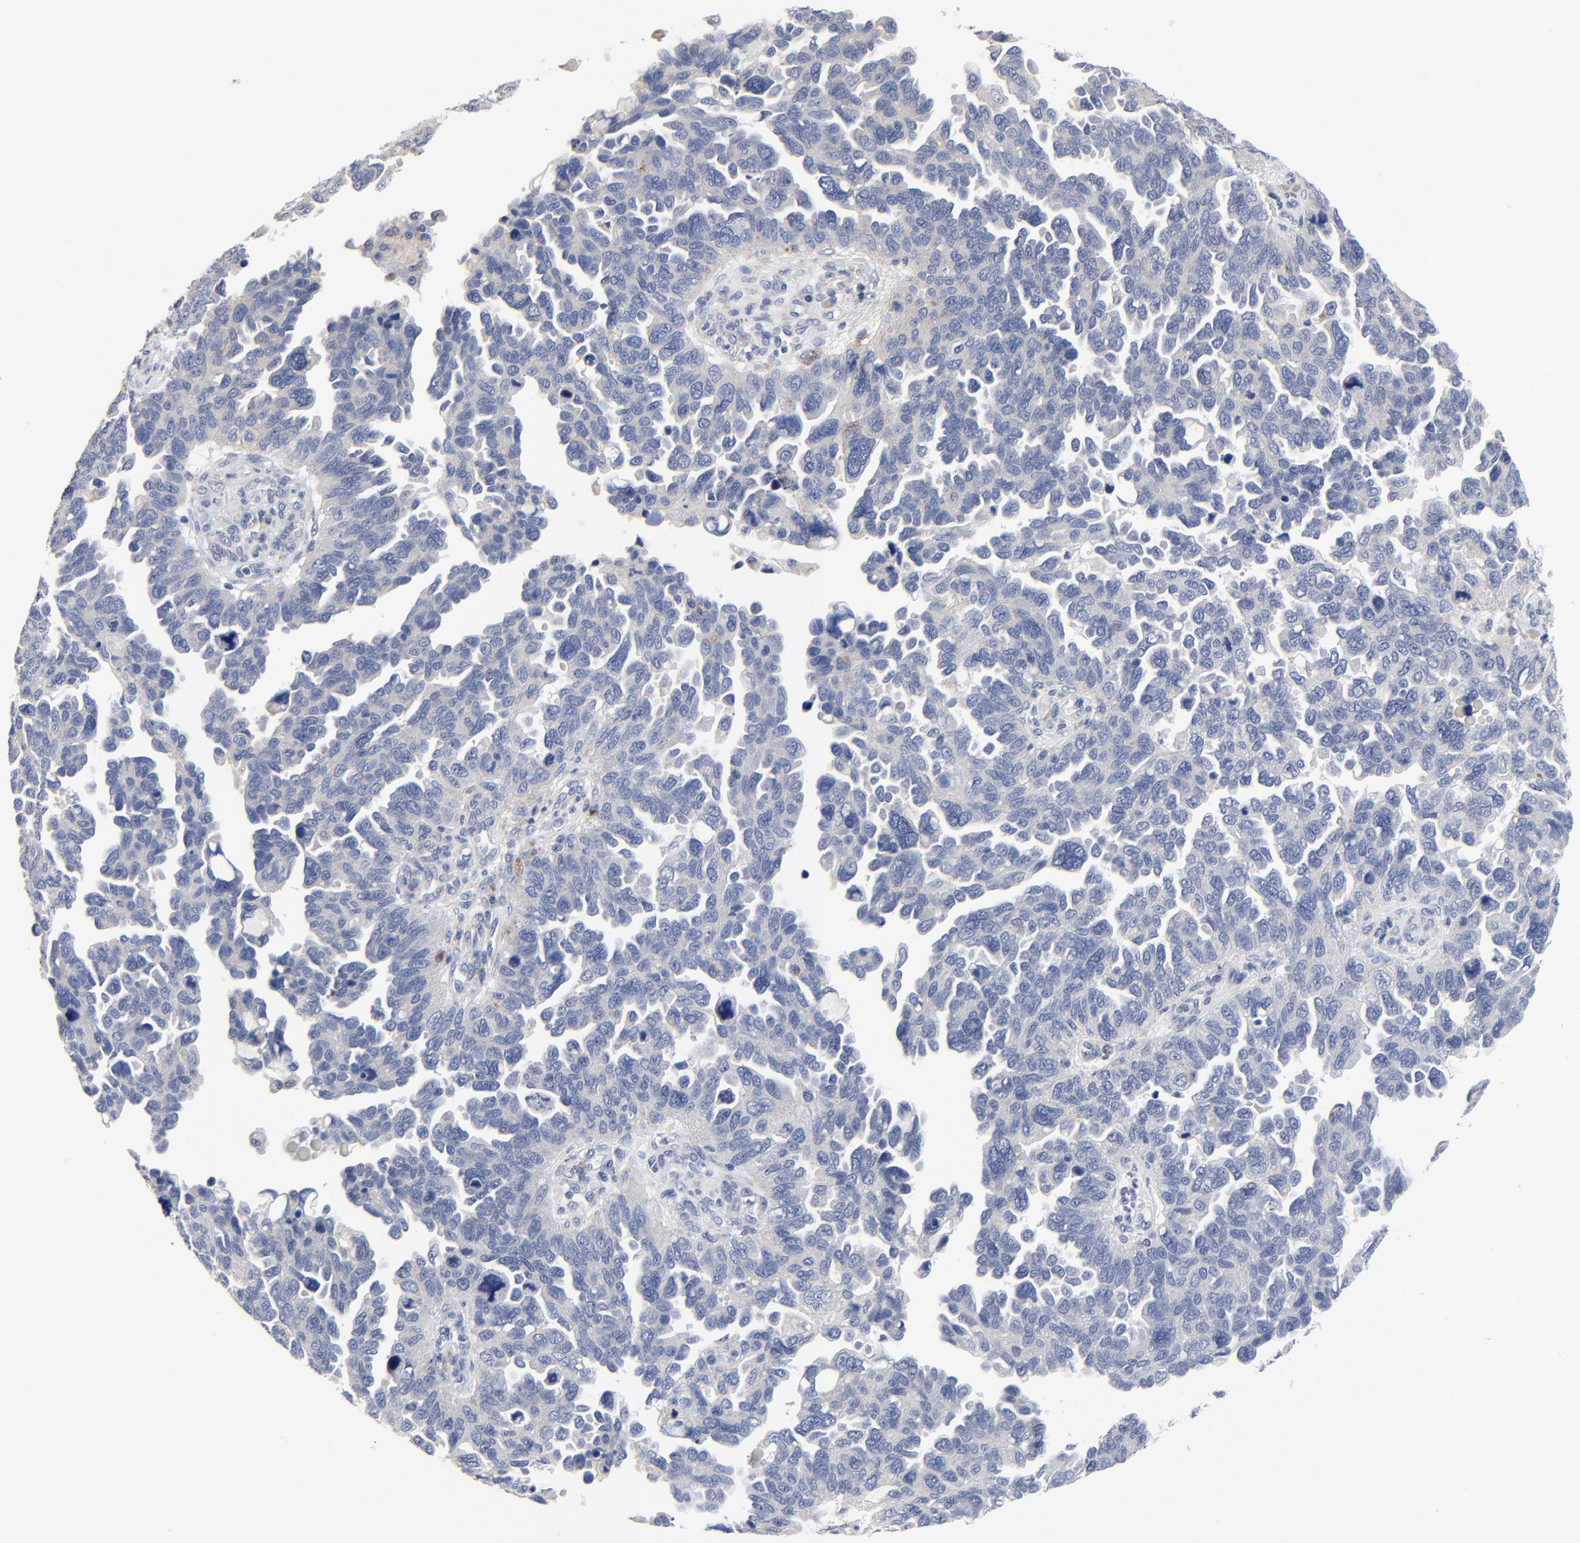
{"staining": {"intensity": "weak", "quantity": "<25%", "location": "cytoplasmic/membranous"}, "tissue": "ovarian cancer", "cell_type": "Tumor cells", "image_type": "cancer", "snomed": [{"axis": "morphology", "description": "Cystadenocarcinoma, serous, NOS"}, {"axis": "topography", "description": "Ovary"}], "caption": "An immunohistochemistry micrograph of ovarian cancer (serous cystadenocarcinoma) is shown. There is no staining in tumor cells of ovarian cancer (serous cystadenocarcinoma).", "gene": "DHRSX", "patient": {"sex": "female", "age": 64}}